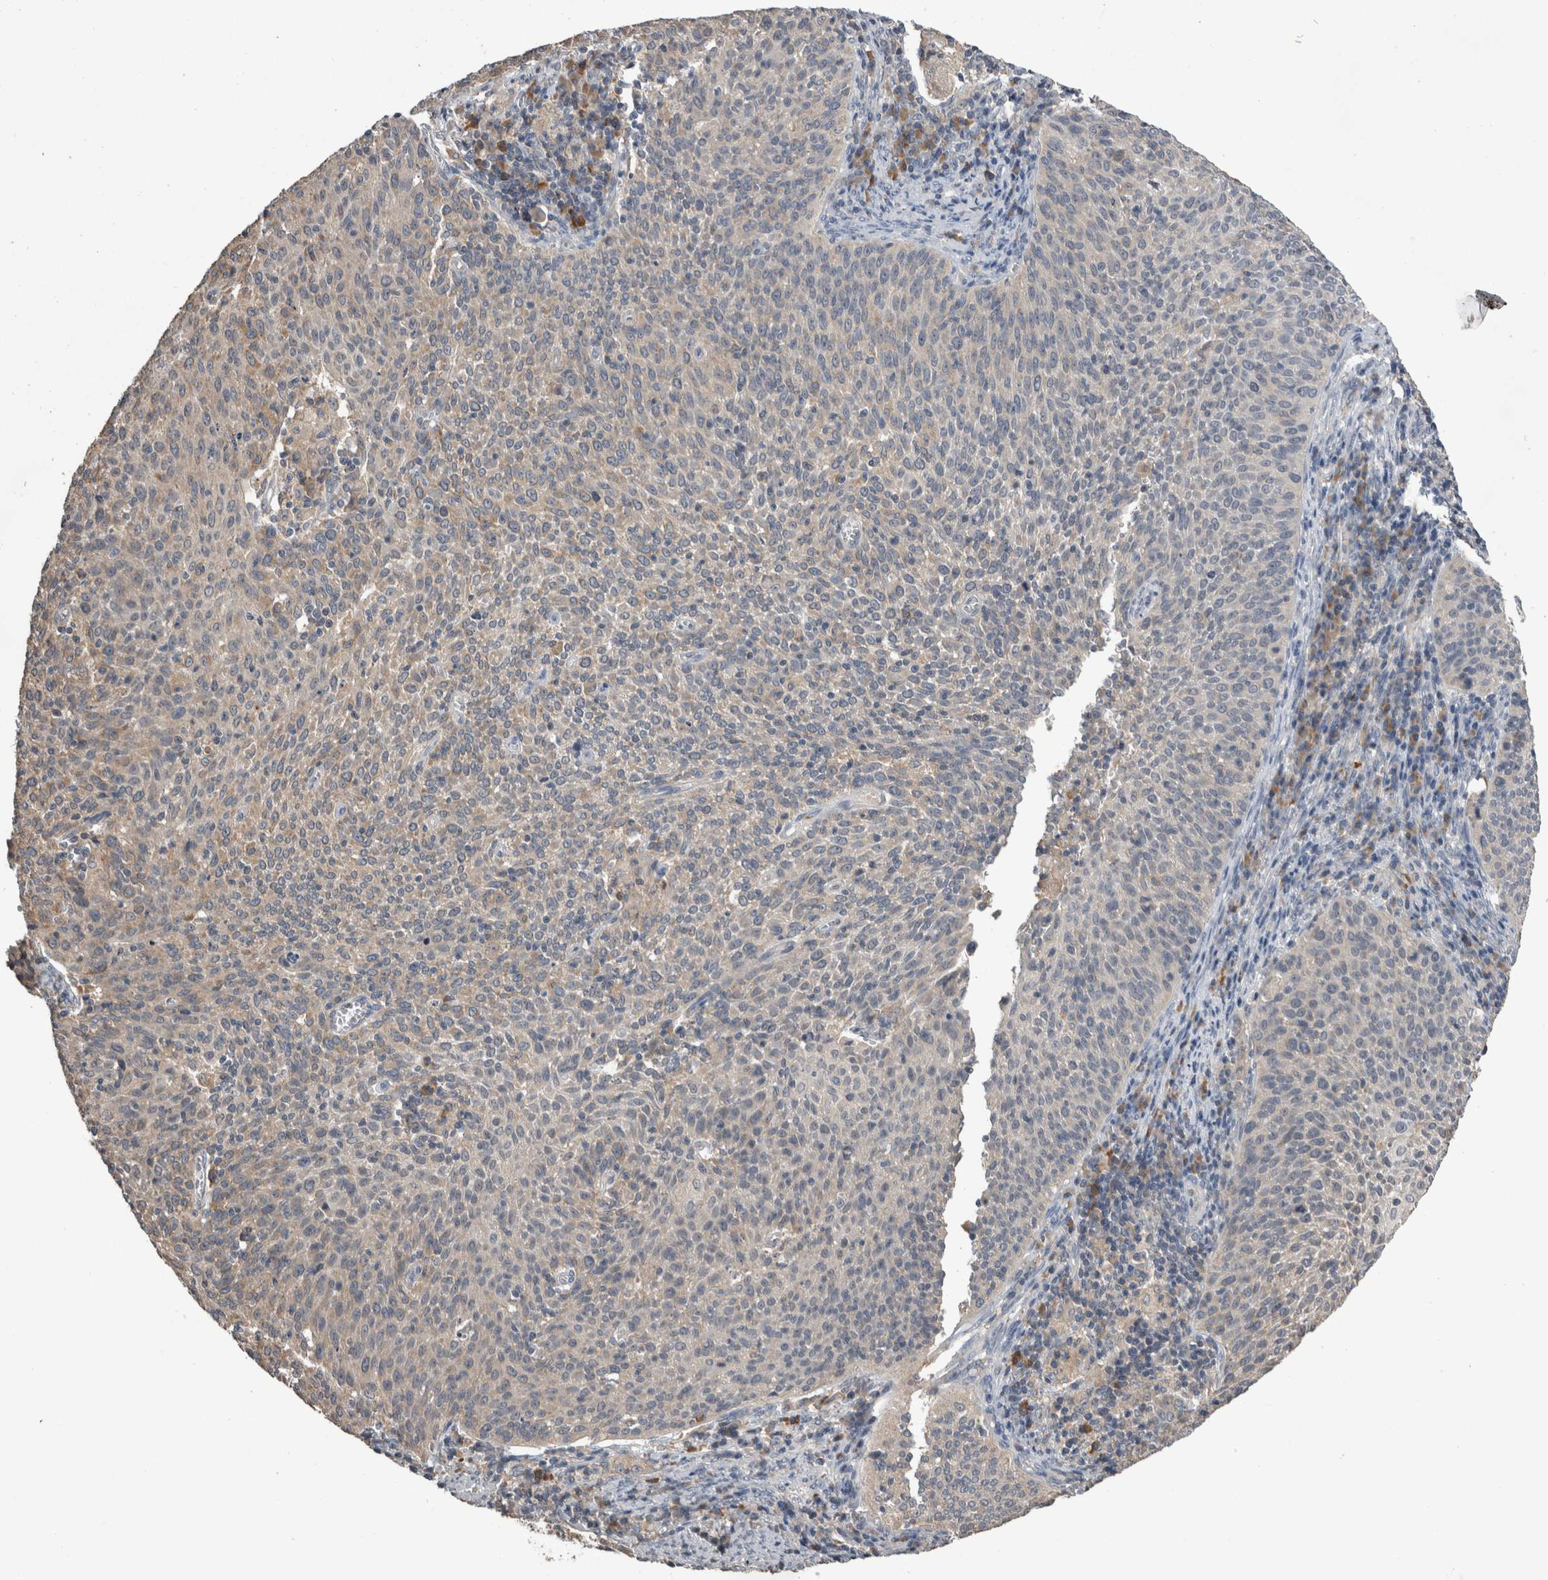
{"staining": {"intensity": "weak", "quantity": "25%-75%", "location": "cytoplasmic/membranous"}, "tissue": "cervical cancer", "cell_type": "Tumor cells", "image_type": "cancer", "snomed": [{"axis": "morphology", "description": "Squamous cell carcinoma, NOS"}, {"axis": "topography", "description": "Cervix"}], "caption": "Cervical cancer stained with a protein marker reveals weak staining in tumor cells.", "gene": "ANXA13", "patient": {"sex": "female", "age": 38}}